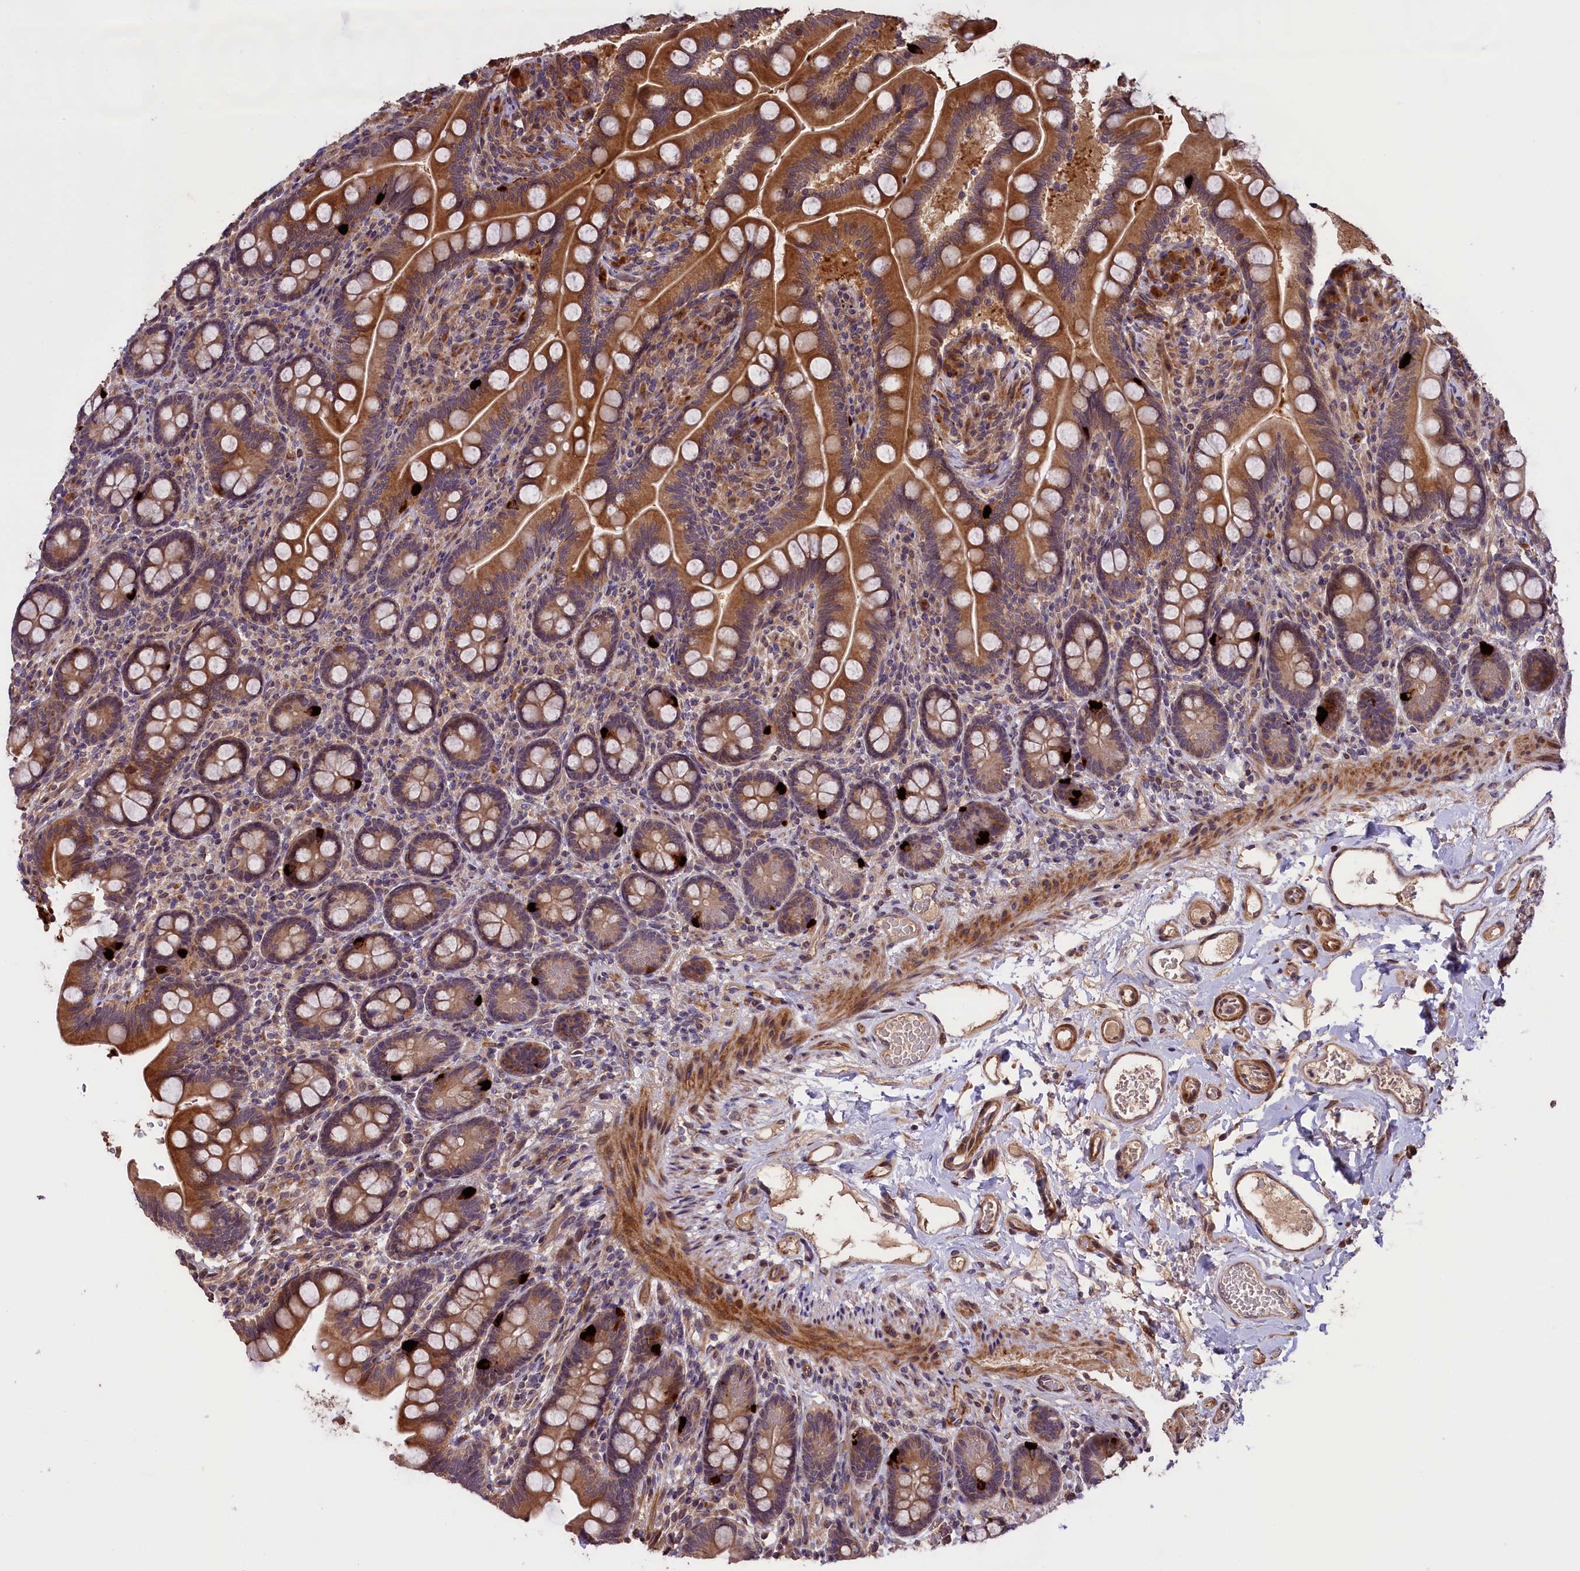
{"staining": {"intensity": "moderate", "quantity": ">75%", "location": "cytoplasmic/membranous"}, "tissue": "small intestine", "cell_type": "Glandular cells", "image_type": "normal", "snomed": [{"axis": "morphology", "description": "Normal tissue, NOS"}, {"axis": "topography", "description": "Small intestine"}], "caption": "Immunohistochemical staining of unremarkable human small intestine shows medium levels of moderate cytoplasmic/membranous expression in about >75% of glandular cells. Nuclei are stained in blue.", "gene": "DNAJB9", "patient": {"sex": "female", "age": 64}}